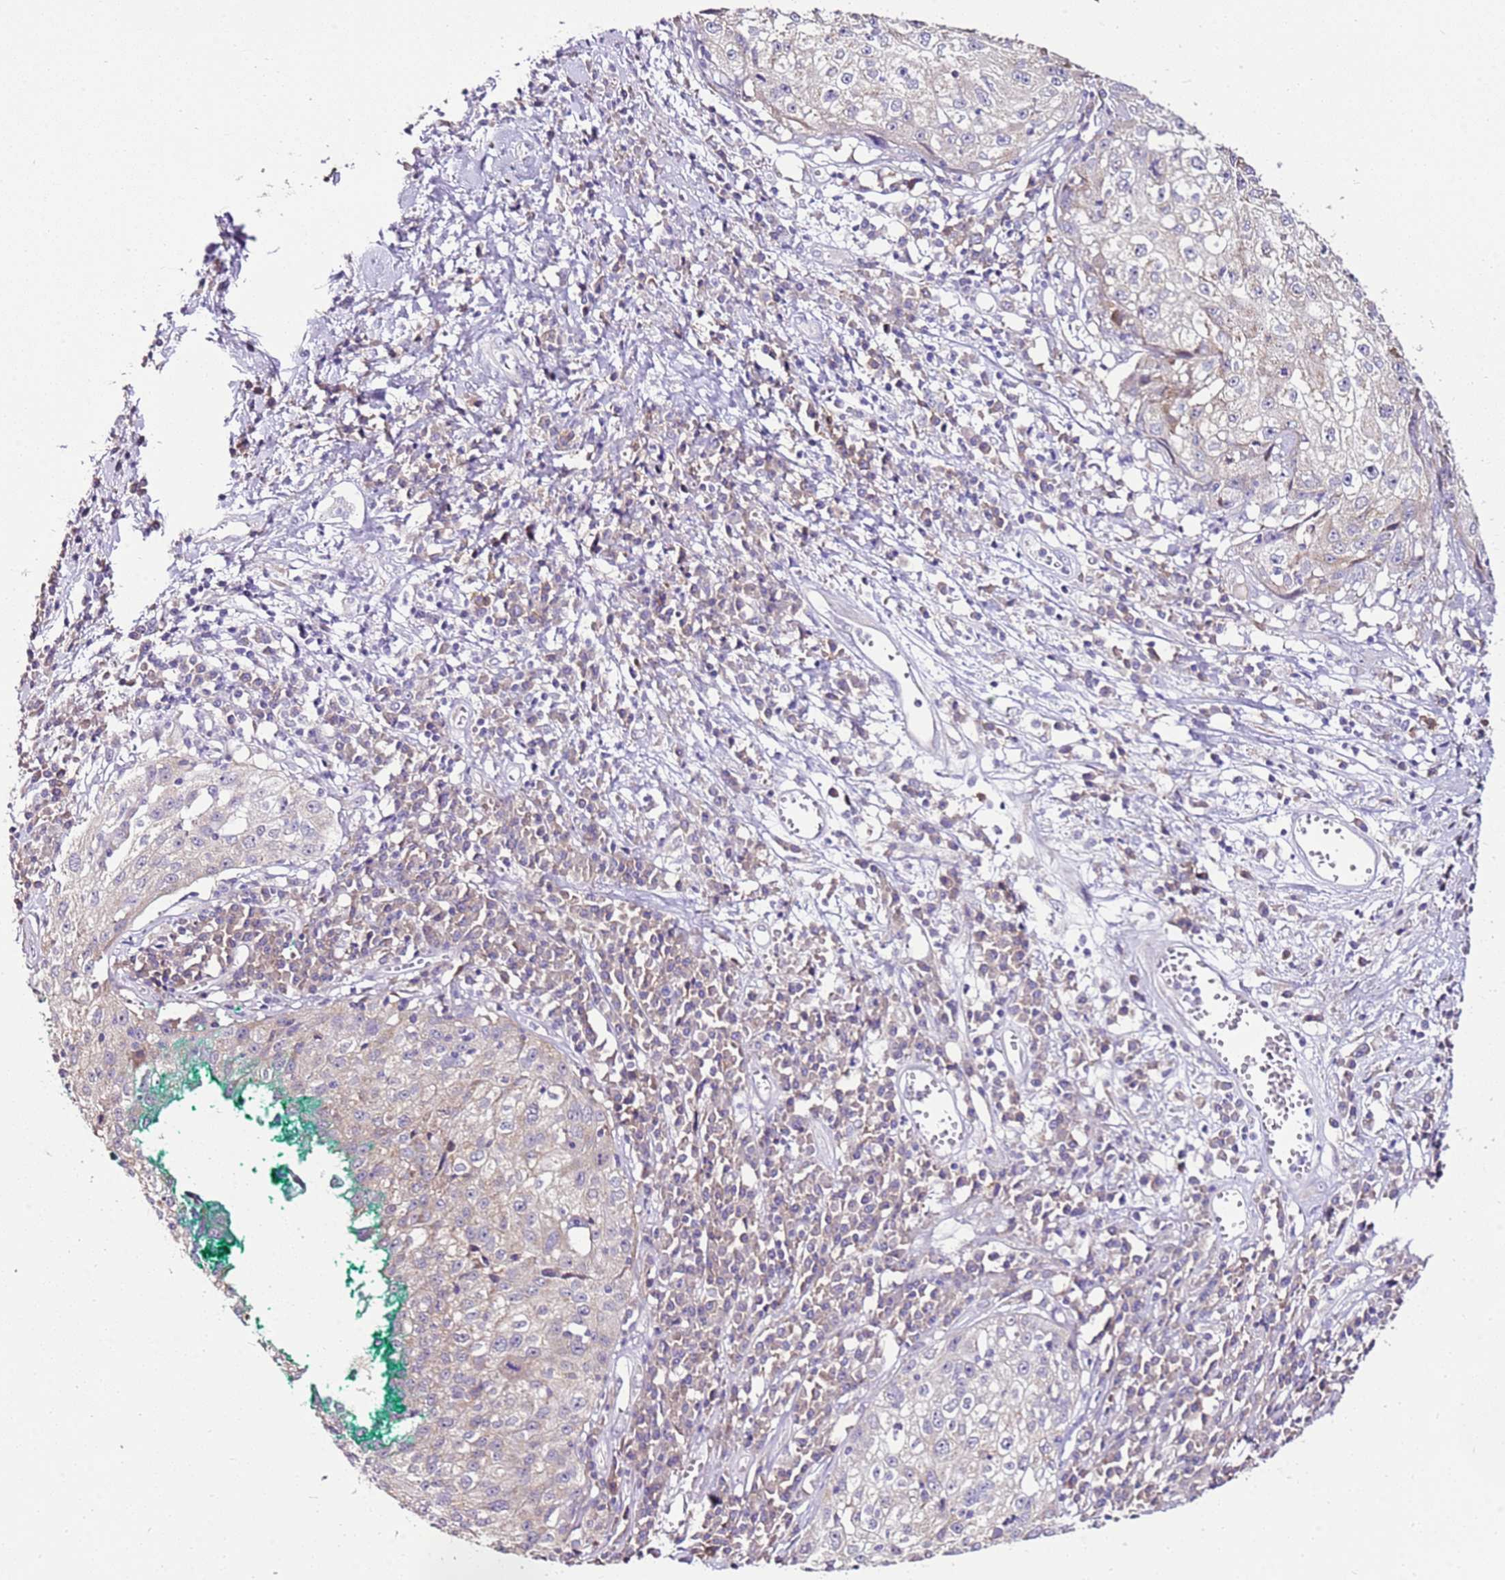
{"staining": {"intensity": "negative", "quantity": "none", "location": "none"}, "tissue": "cervical cancer", "cell_type": "Tumor cells", "image_type": "cancer", "snomed": [{"axis": "morphology", "description": "Squamous cell carcinoma, NOS"}, {"axis": "topography", "description": "Cervix"}], "caption": "Immunohistochemistry (IHC) image of neoplastic tissue: cervical cancer stained with DAB (3,3'-diaminobenzidine) demonstrates no significant protein staining in tumor cells.", "gene": "SLC38A5", "patient": {"sex": "female", "age": 57}}